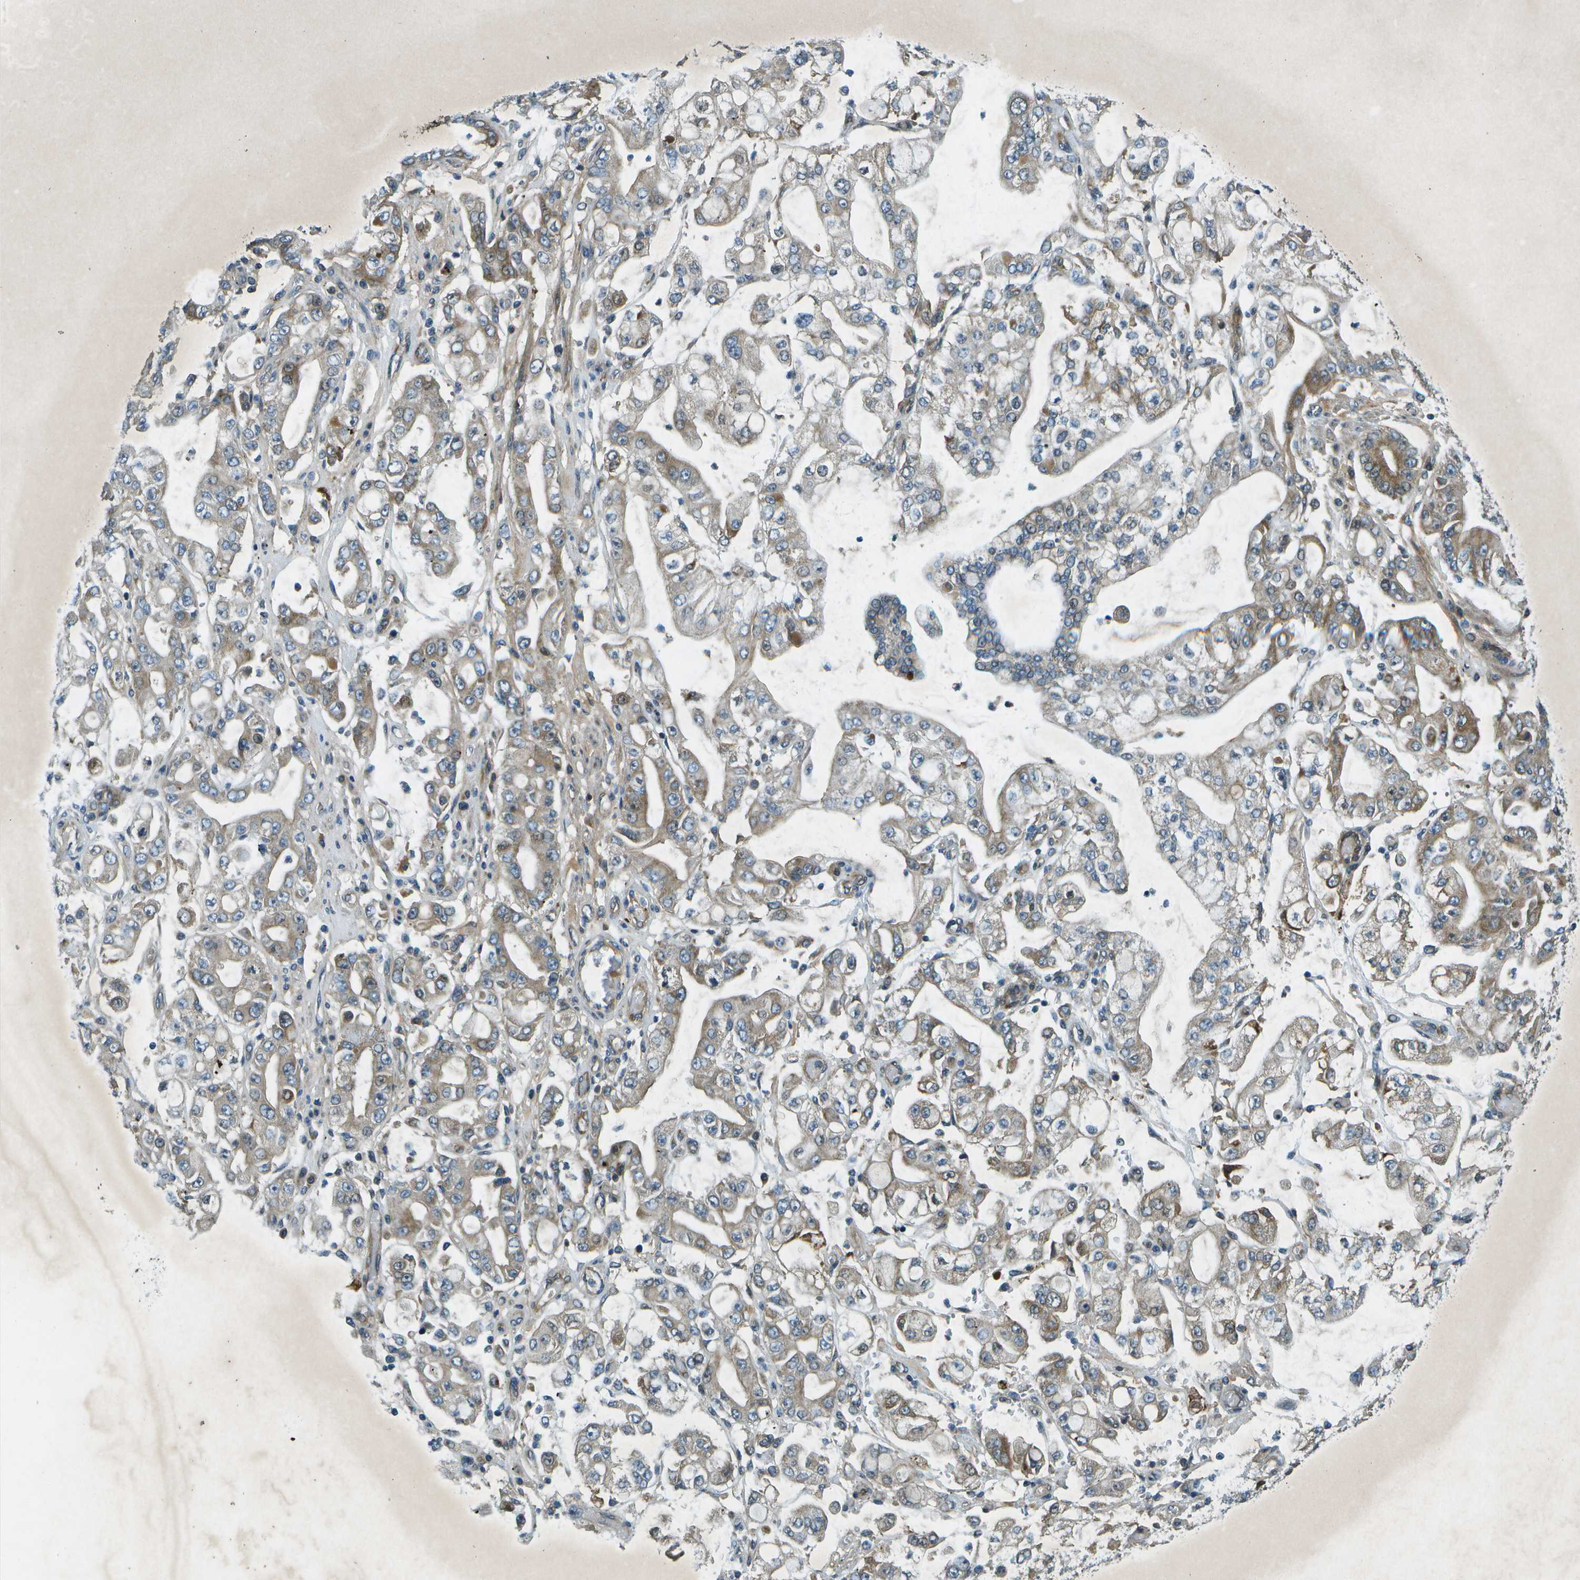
{"staining": {"intensity": "strong", "quantity": "25%-75%", "location": "cytoplasmic/membranous"}, "tissue": "stomach cancer", "cell_type": "Tumor cells", "image_type": "cancer", "snomed": [{"axis": "morphology", "description": "Adenocarcinoma, NOS"}, {"axis": "topography", "description": "Stomach"}], "caption": "The photomicrograph exhibits staining of stomach cancer (adenocarcinoma), revealing strong cytoplasmic/membranous protein expression (brown color) within tumor cells.", "gene": "PXYLP1", "patient": {"sex": "male", "age": 76}}